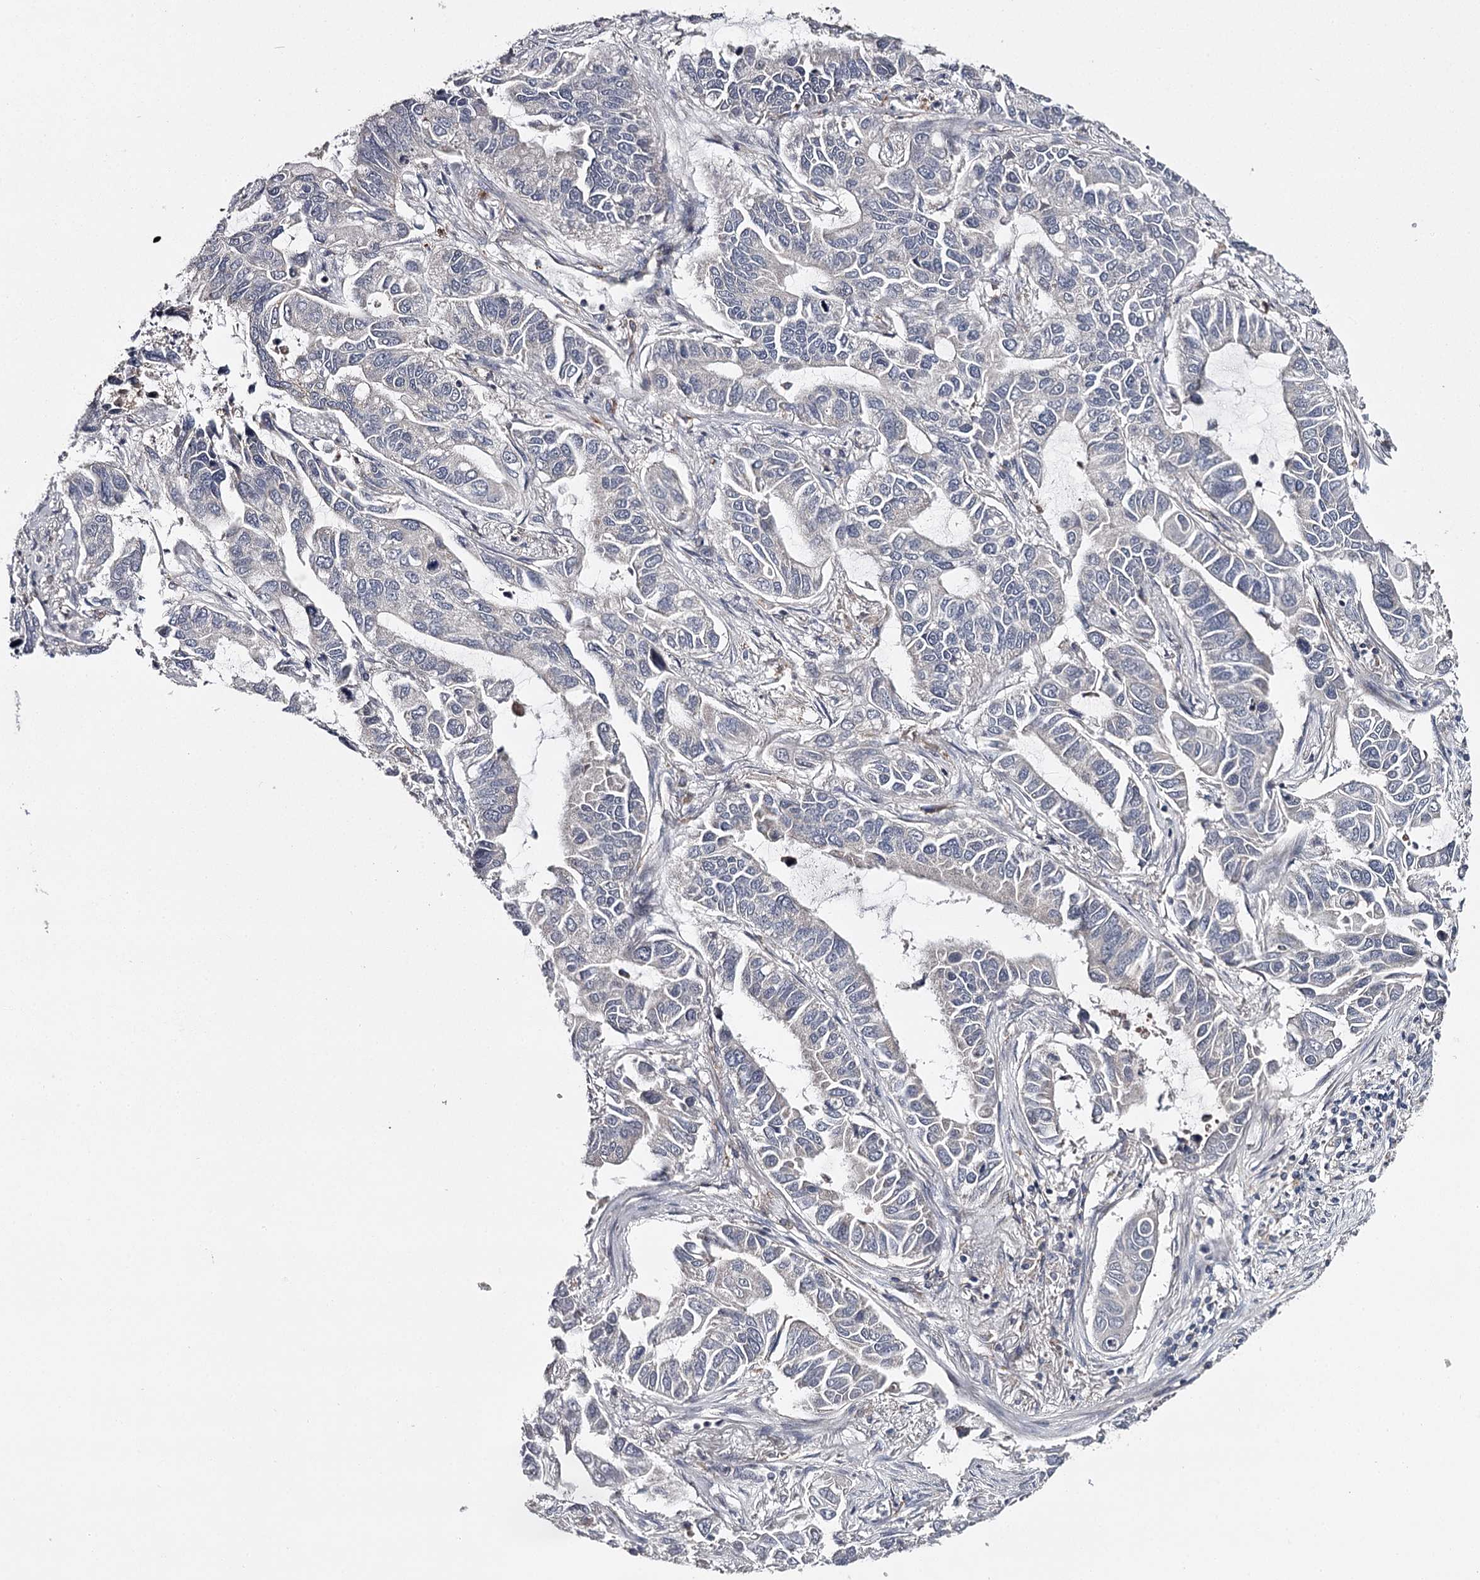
{"staining": {"intensity": "negative", "quantity": "none", "location": "none"}, "tissue": "lung cancer", "cell_type": "Tumor cells", "image_type": "cancer", "snomed": [{"axis": "morphology", "description": "Adenocarcinoma, NOS"}, {"axis": "topography", "description": "Lung"}], "caption": "The immunohistochemistry (IHC) micrograph has no significant expression in tumor cells of adenocarcinoma (lung) tissue.", "gene": "RASSF6", "patient": {"sex": "male", "age": 64}}